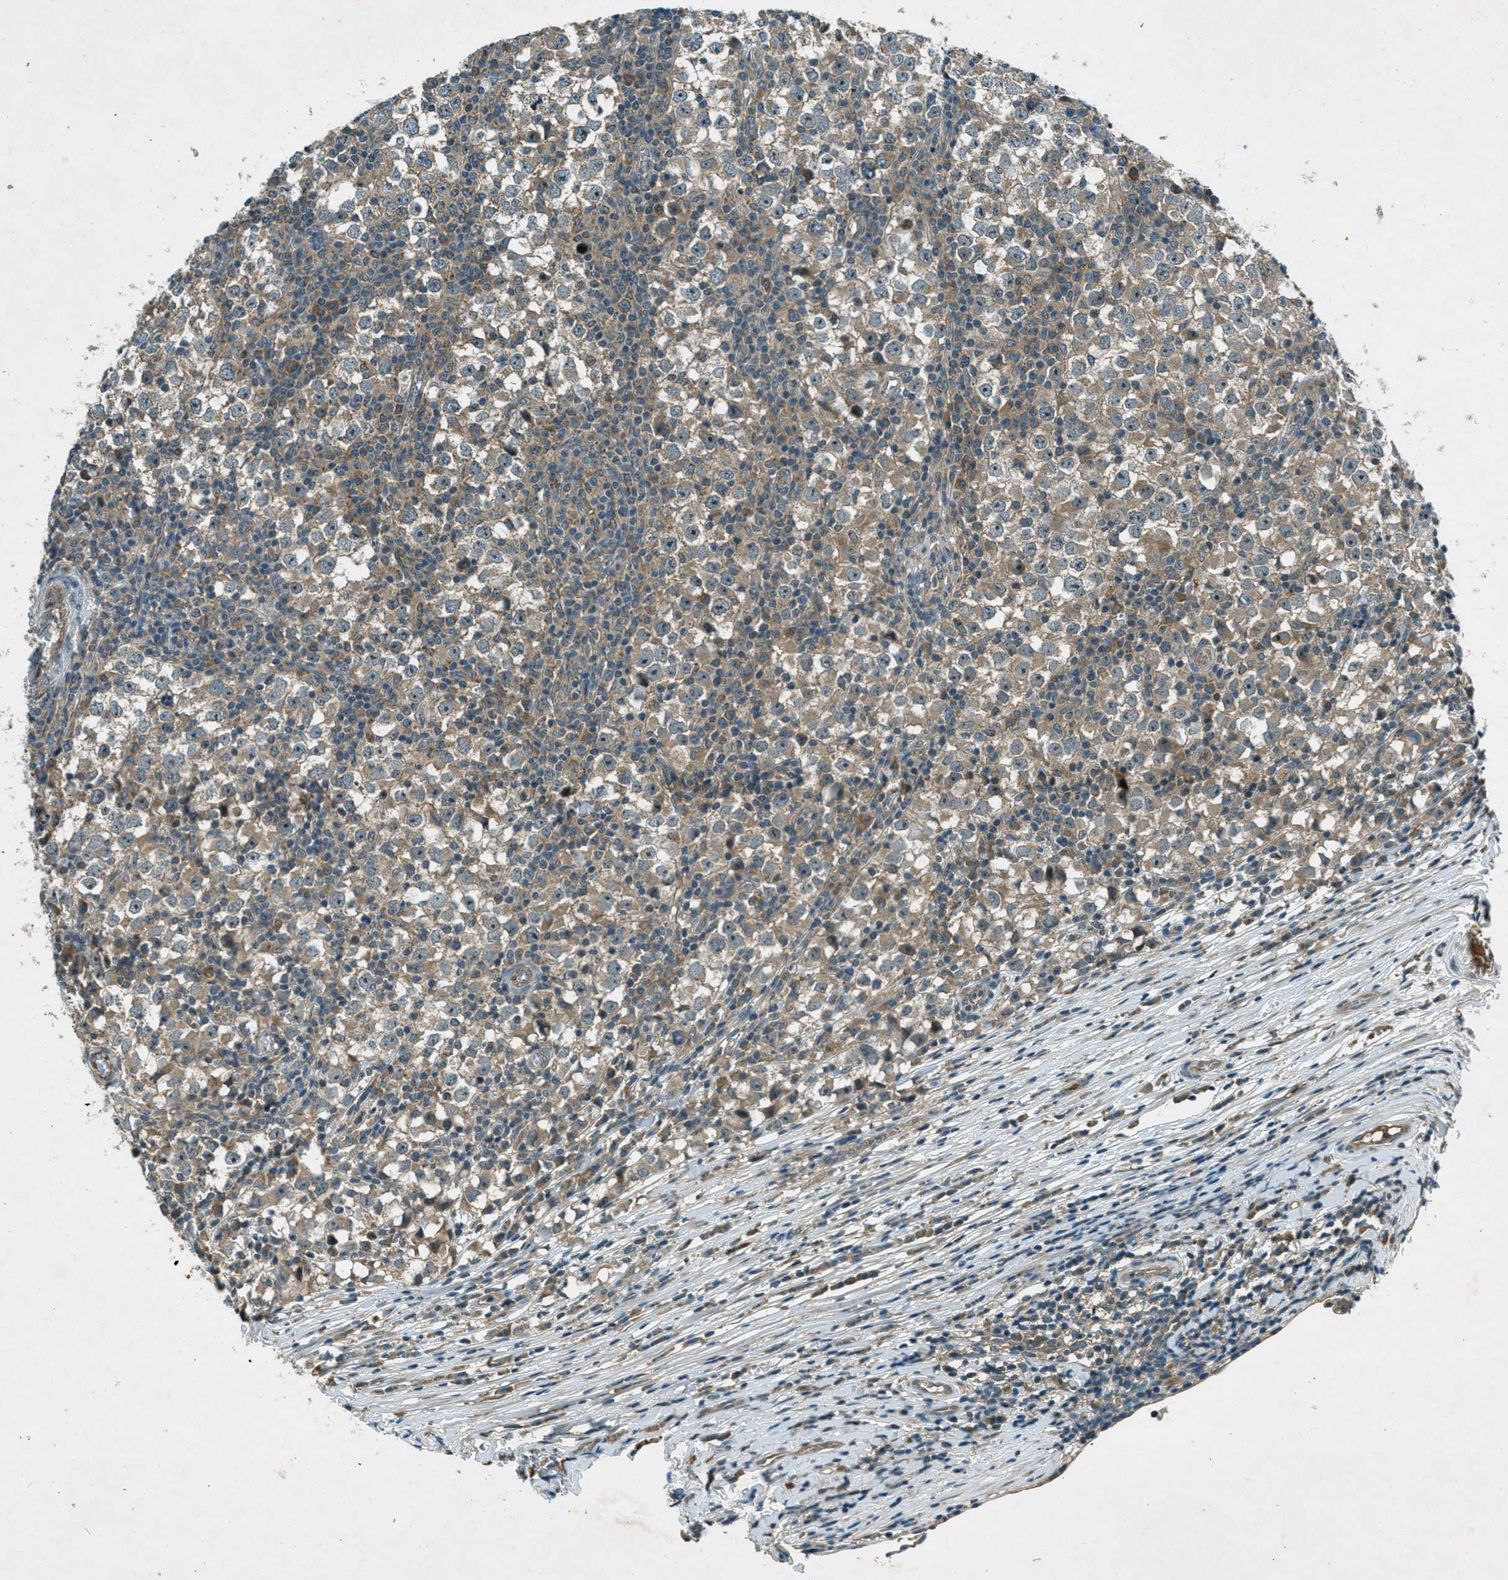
{"staining": {"intensity": "weak", "quantity": "25%-75%", "location": "cytoplasmic/membranous"}, "tissue": "testis cancer", "cell_type": "Tumor cells", "image_type": "cancer", "snomed": [{"axis": "morphology", "description": "Seminoma, NOS"}, {"axis": "topography", "description": "Testis"}], "caption": "Protein expression analysis of seminoma (testis) shows weak cytoplasmic/membranous staining in about 25%-75% of tumor cells. (DAB (3,3'-diaminobenzidine) = brown stain, brightfield microscopy at high magnification).", "gene": "STK11", "patient": {"sex": "male", "age": 65}}